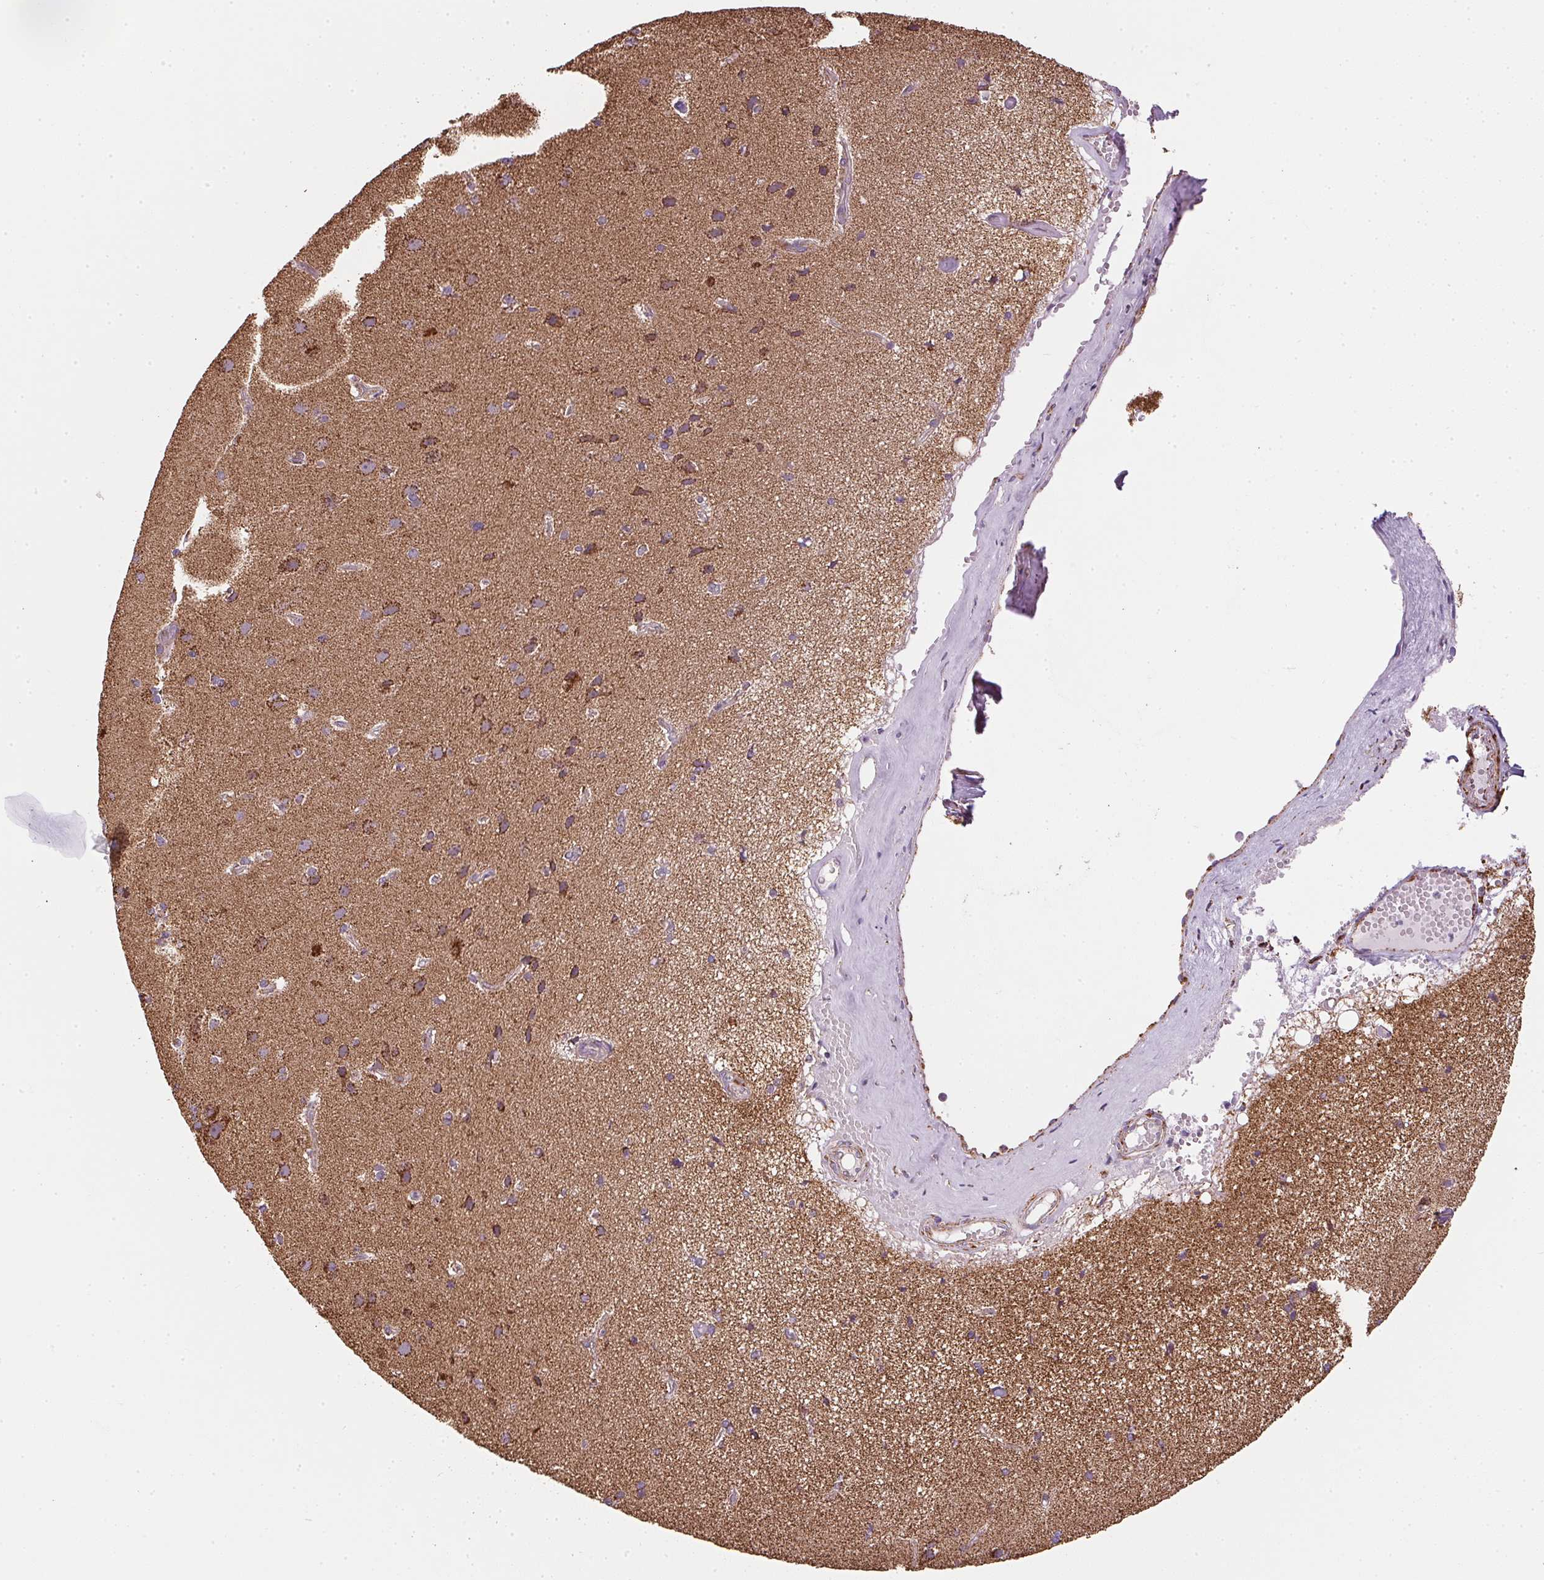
{"staining": {"intensity": "weak", "quantity": ">75%", "location": "cytoplasmic/membranous"}, "tissue": "cerebral cortex", "cell_type": "Endothelial cells", "image_type": "normal", "snomed": [{"axis": "morphology", "description": "Normal tissue, NOS"}, {"axis": "morphology", "description": "Glioma, malignant, High grade"}, {"axis": "topography", "description": "Cerebral cortex"}], "caption": "Benign cerebral cortex displays weak cytoplasmic/membranous expression in about >75% of endothelial cells Using DAB (brown) and hematoxylin (blue) stains, captured at high magnification using brightfield microscopy..", "gene": "MAPK11", "patient": {"sex": "male", "age": 71}}